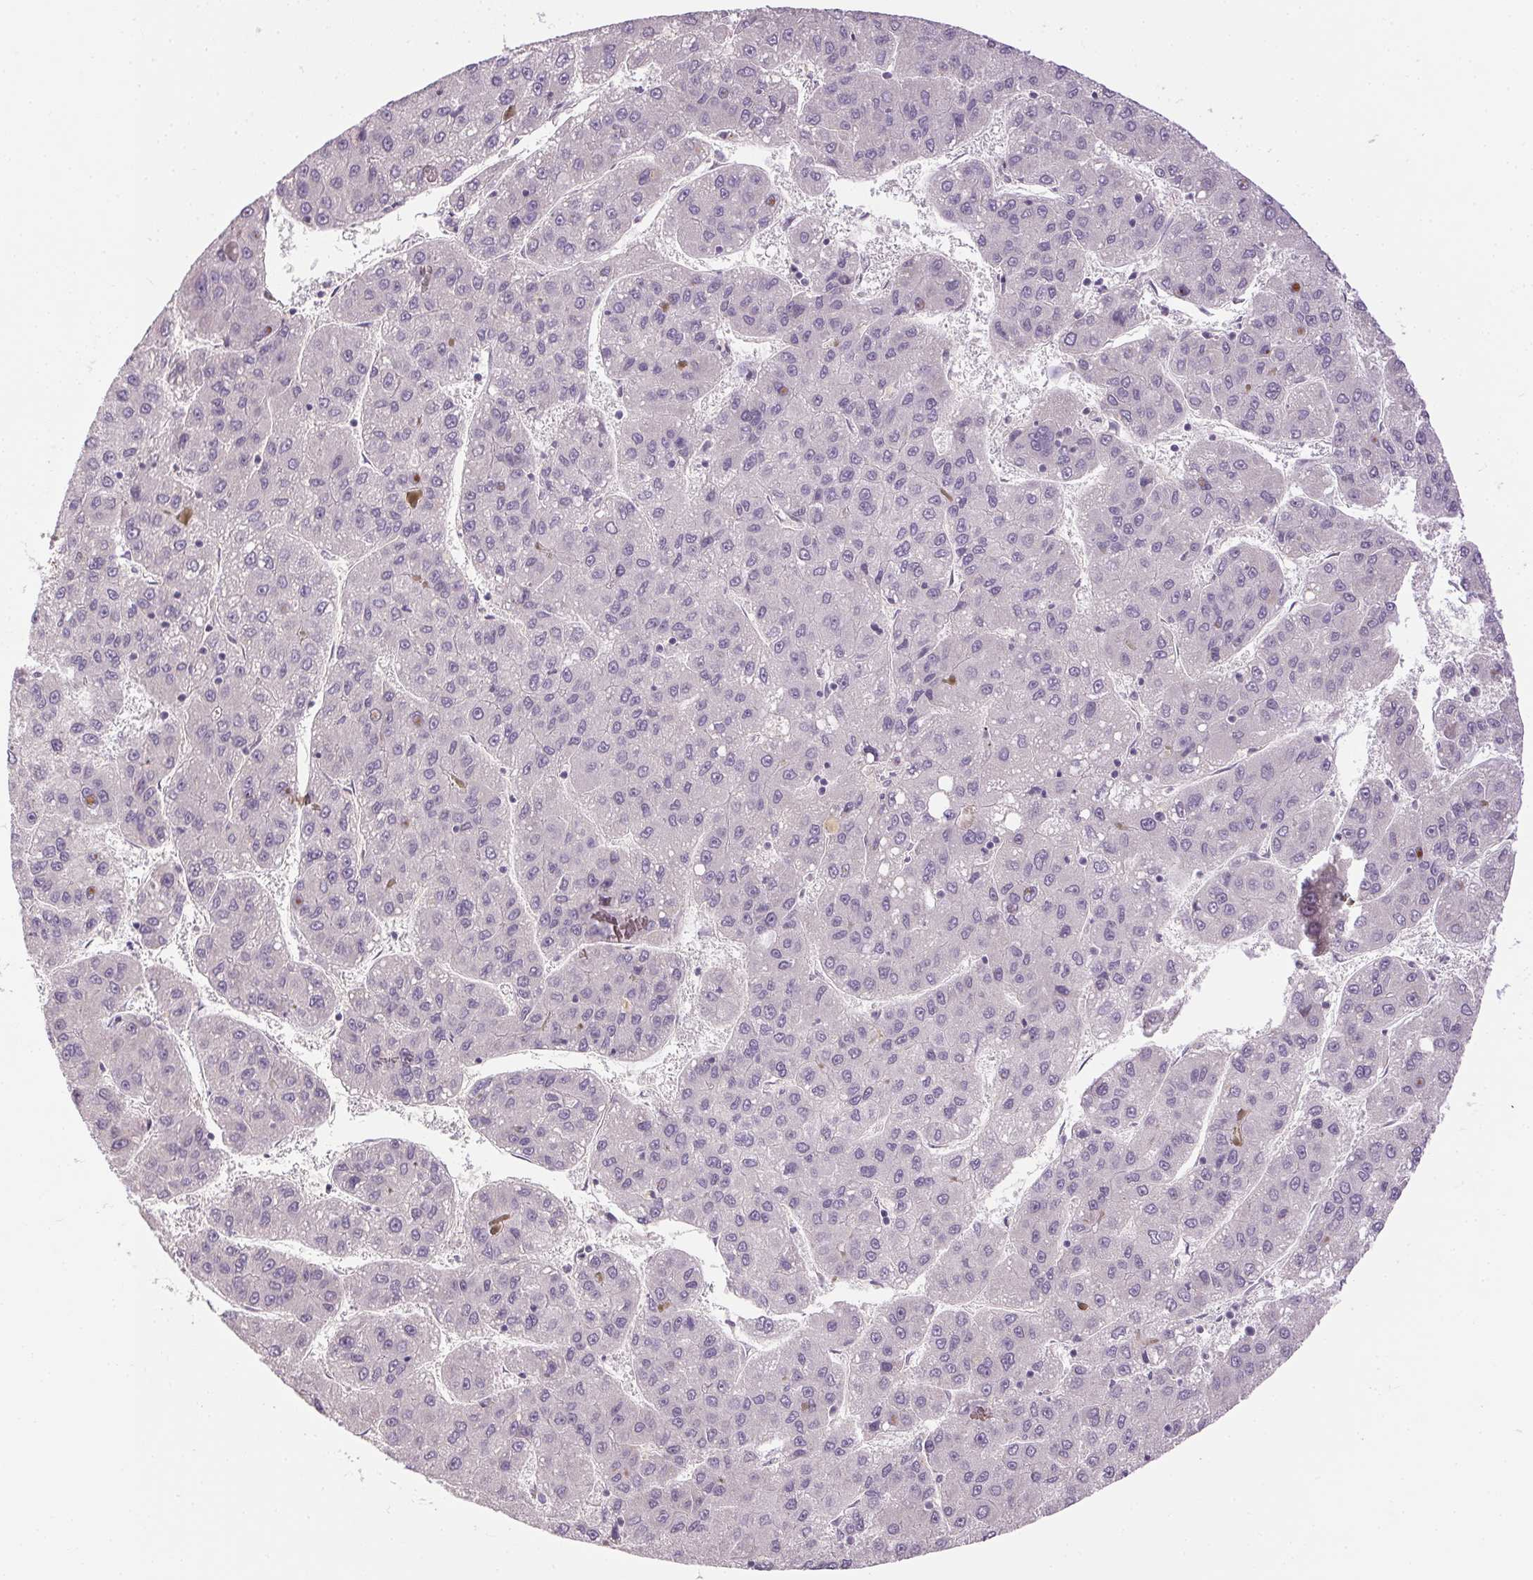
{"staining": {"intensity": "negative", "quantity": "none", "location": "none"}, "tissue": "liver cancer", "cell_type": "Tumor cells", "image_type": "cancer", "snomed": [{"axis": "morphology", "description": "Carcinoma, Hepatocellular, NOS"}, {"axis": "topography", "description": "Liver"}], "caption": "This micrograph is of liver hepatocellular carcinoma stained with immunohistochemistry (IHC) to label a protein in brown with the nuclei are counter-stained blue. There is no staining in tumor cells. (IHC, brightfield microscopy, high magnification).", "gene": "FAM168A", "patient": {"sex": "female", "age": 82}}